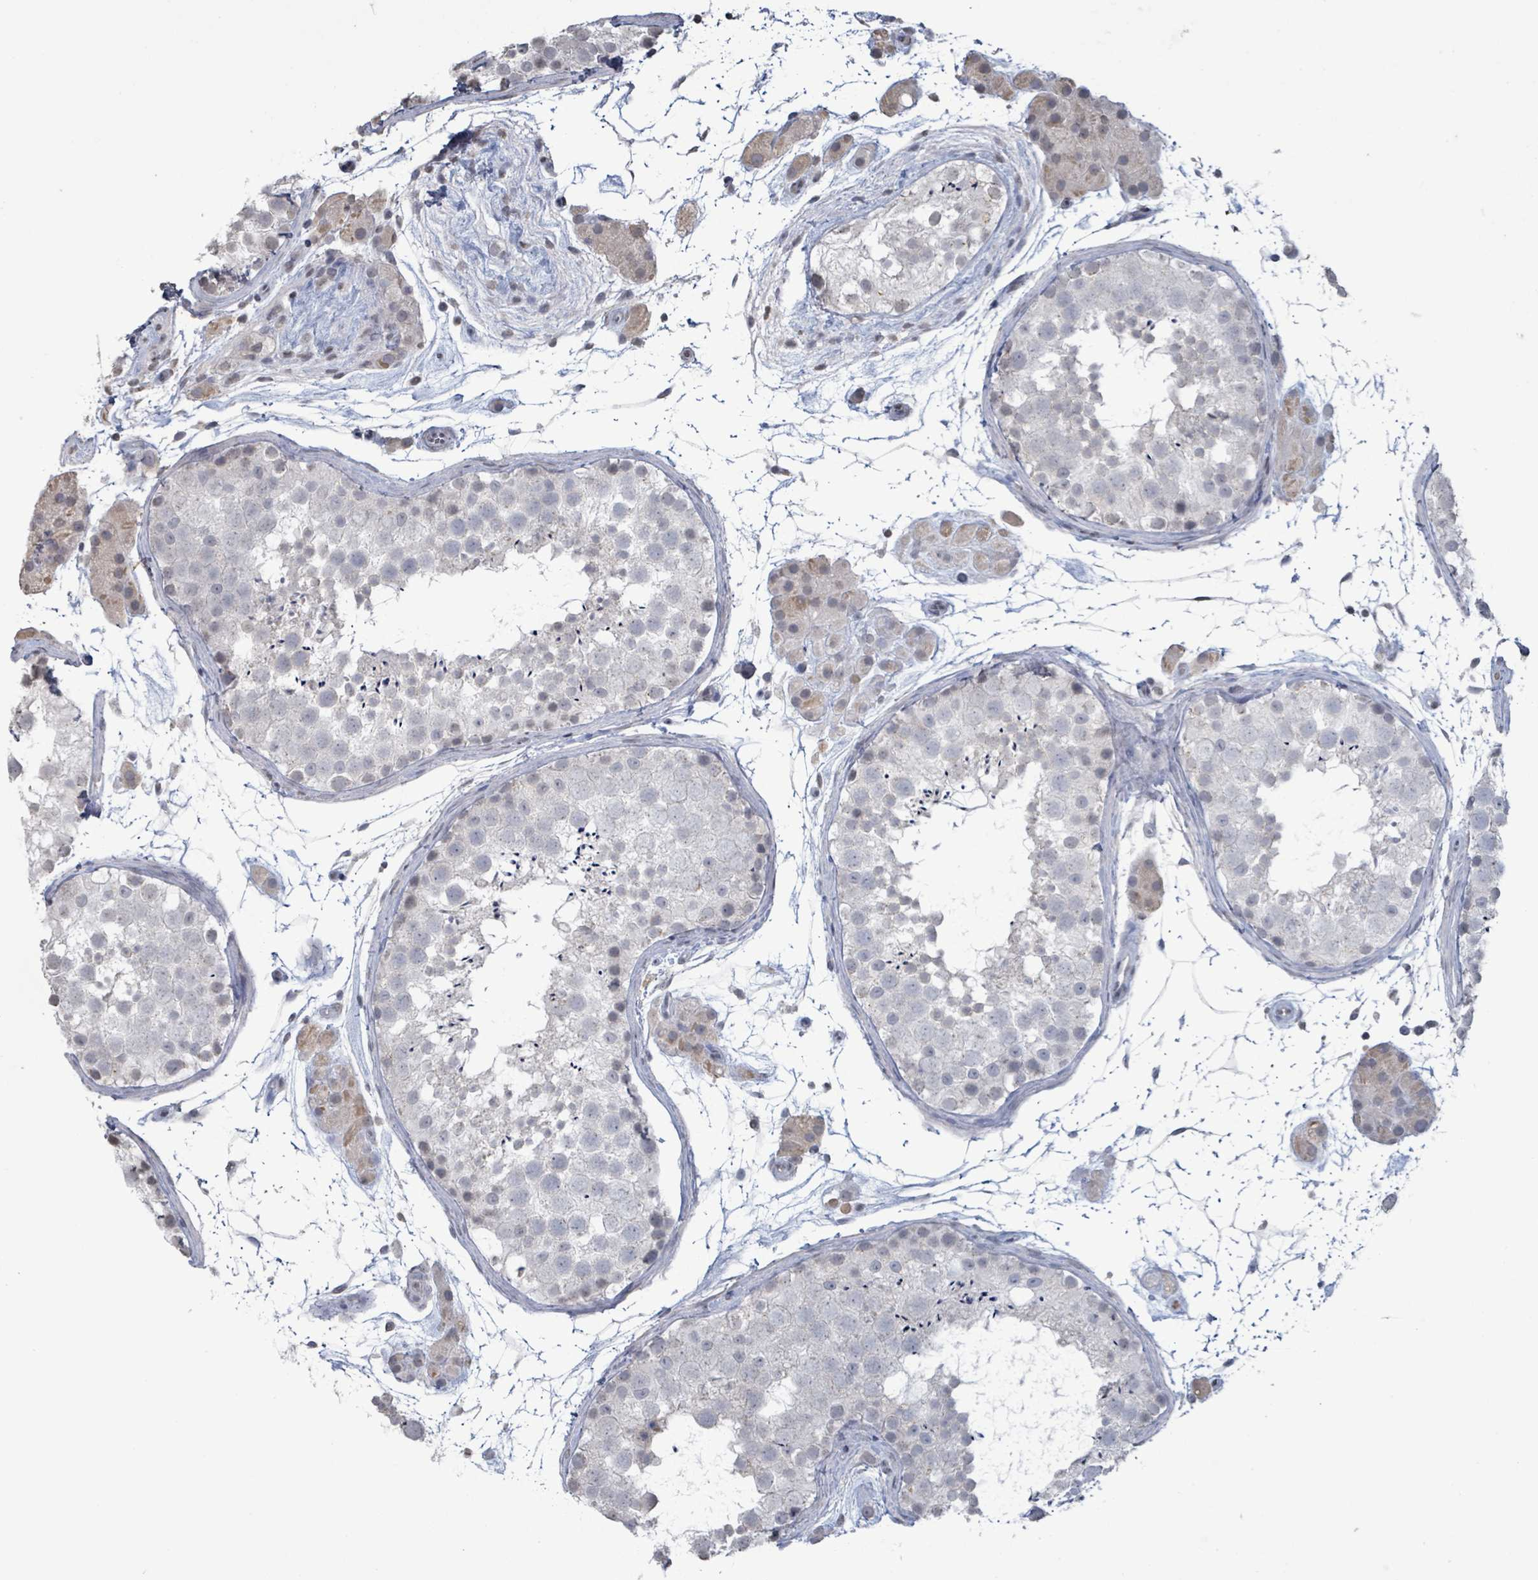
{"staining": {"intensity": "negative", "quantity": "none", "location": "none"}, "tissue": "testis", "cell_type": "Cells in seminiferous ducts", "image_type": "normal", "snomed": [{"axis": "morphology", "description": "Normal tissue, NOS"}, {"axis": "topography", "description": "Testis"}], "caption": "Cells in seminiferous ducts show no significant expression in benign testis.", "gene": "CA9", "patient": {"sex": "male", "age": 41}}